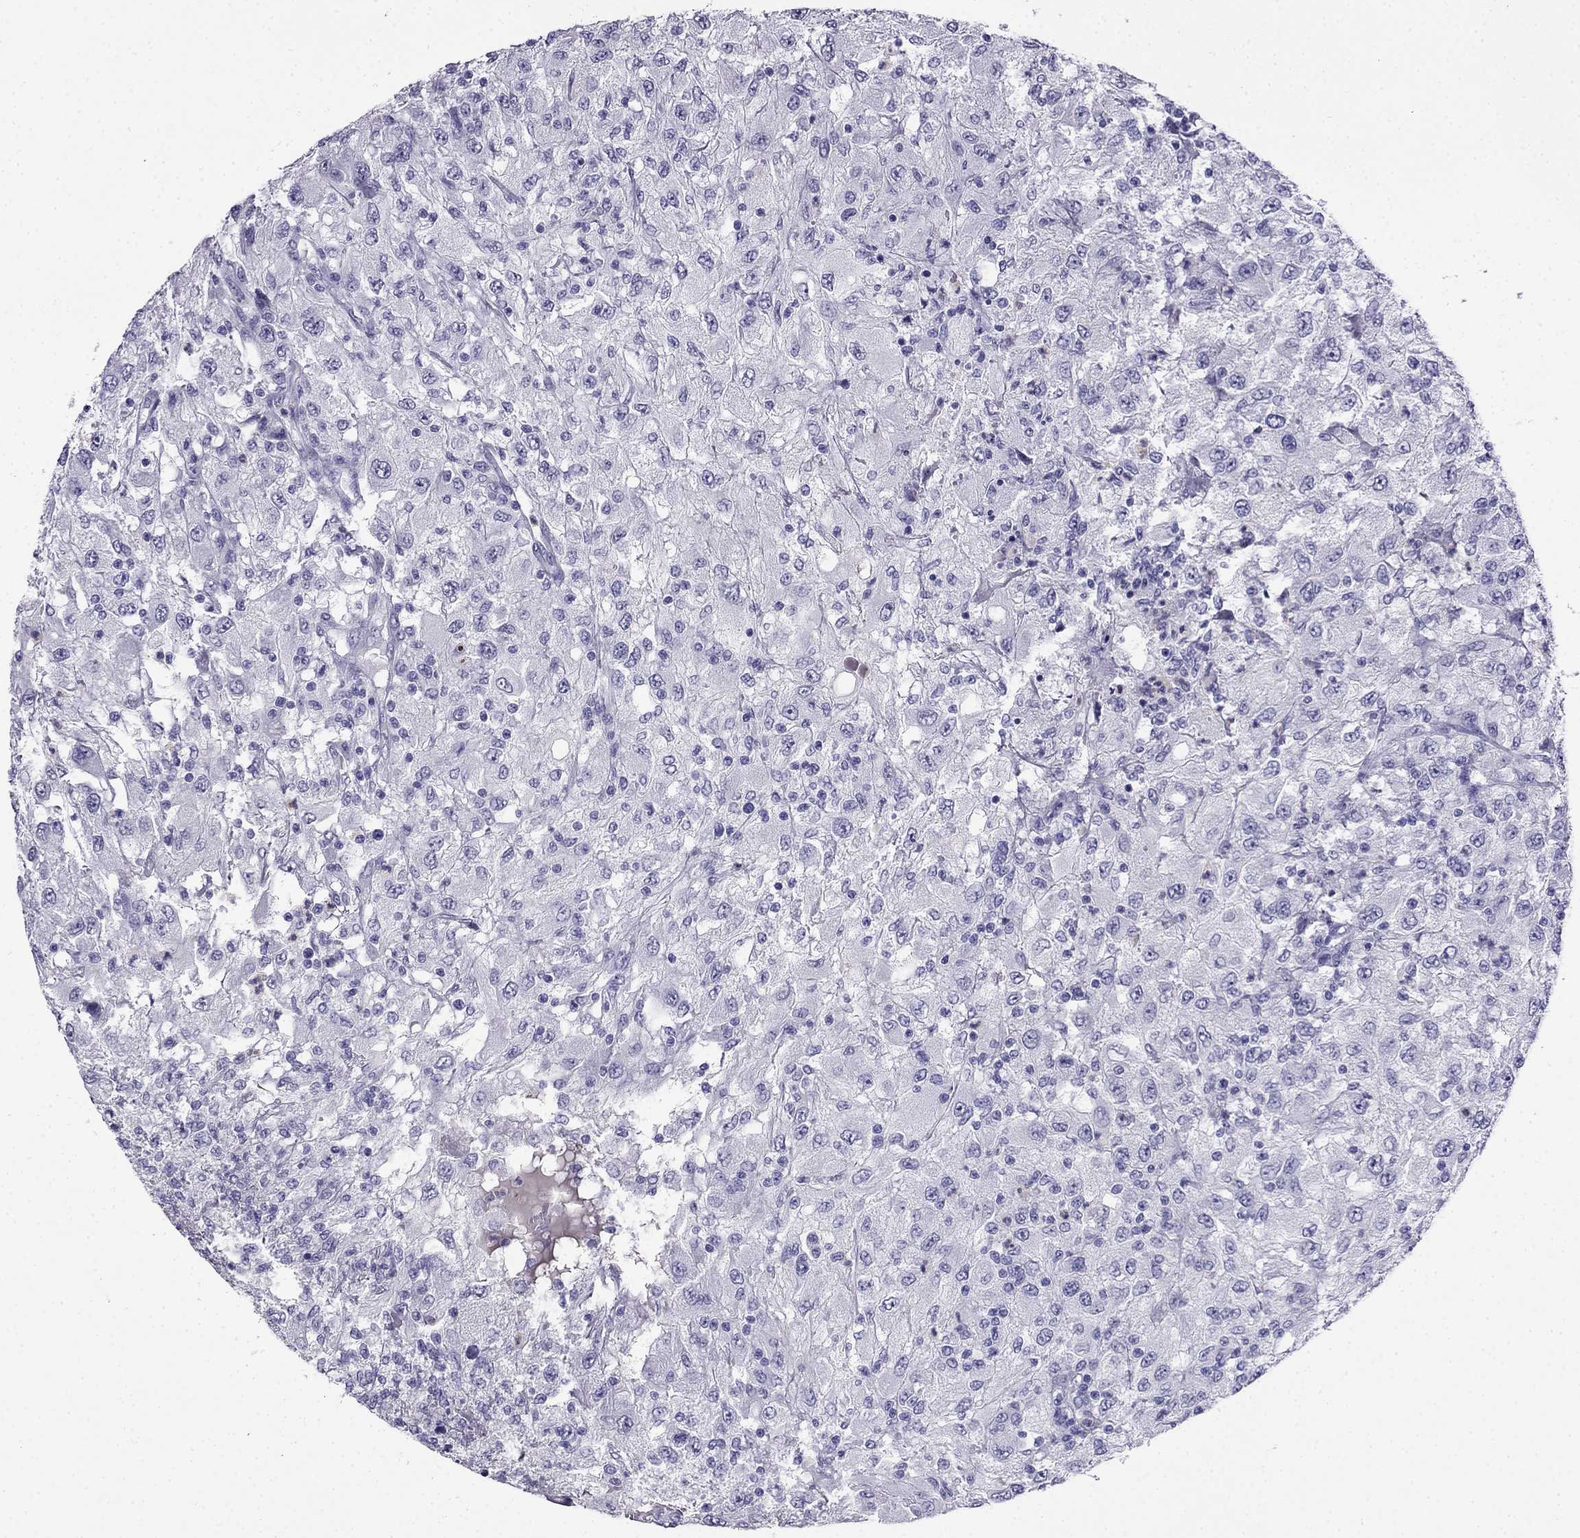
{"staining": {"intensity": "negative", "quantity": "none", "location": "none"}, "tissue": "renal cancer", "cell_type": "Tumor cells", "image_type": "cancer", "snomed": [{"axis": "morphology", "description": "Adenocarcinoma, NOS"}, {"axis": "topography", "description": "Kidney"}], "caption": "Adenocarcinoma (renal) stained for a protein using immunohistochemistry exhibits no expression tumor cells.", "gene": "CDHR4", "patient": {"sex": "female", "age": 67}}